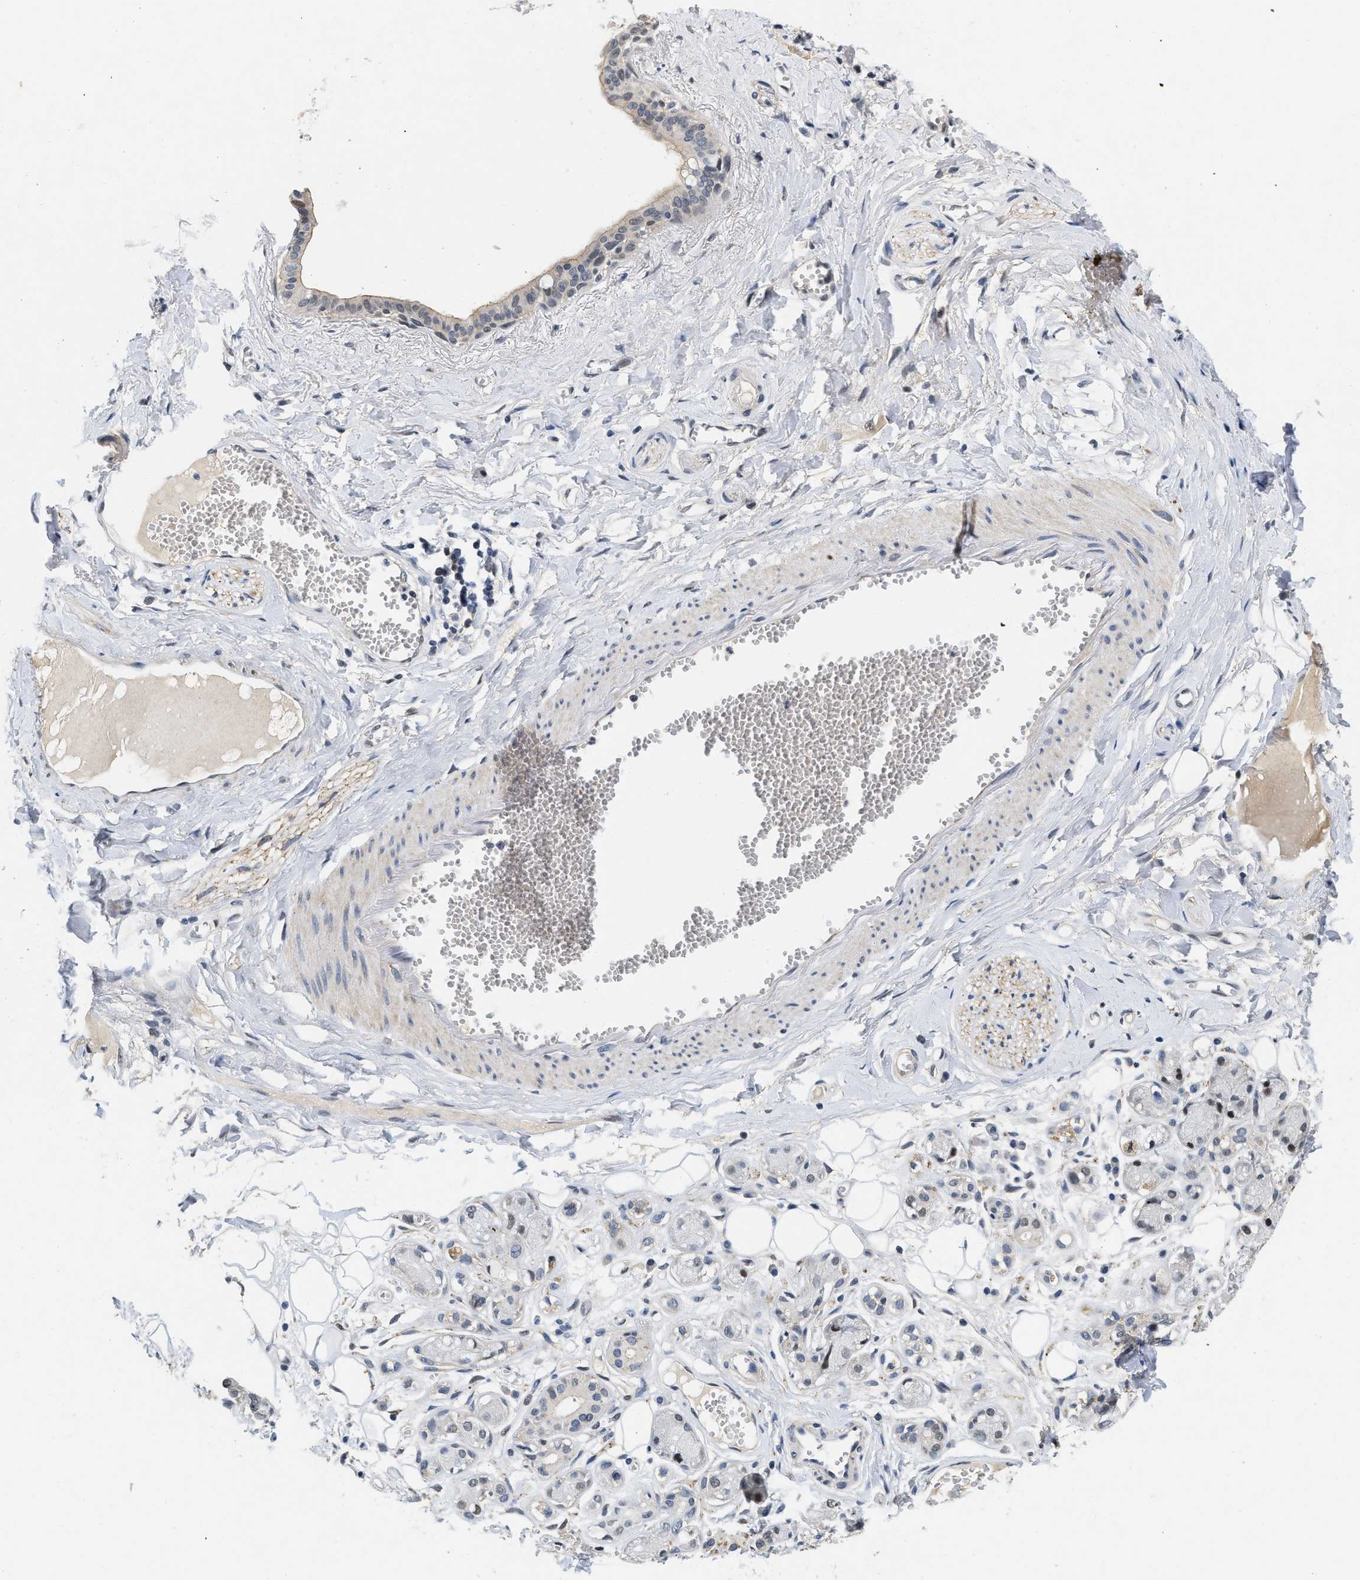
{"staining": {"intensity": "weak", "quantity": "<25%", "location": "cytoplasmic/membranous"}, "tissue": "adipose tissue", "cell_type": "Adipocytes", "image_type": "normal", "snomed": [{"axis": "morphology", "description": "Normal tissue, NOS"}, {"axis": "morphology", "description": "Inflammation, NOS"}, {"axis": "topography", "description": "Salivary gland"}, {"axis": "topography", "description": "Peripheral nerve tissue"}], "caption": "Photomicrograph shows no significant protein staining in adipocytes of unremarkable adipose tissue. The staining is performed using DAB (3,3'-diaminobenzidine) brown chromogen with nuclei counter-stained in using hematoxylin.", "gene": "VIP", "patient": {"sex": "female", "age": 75}}